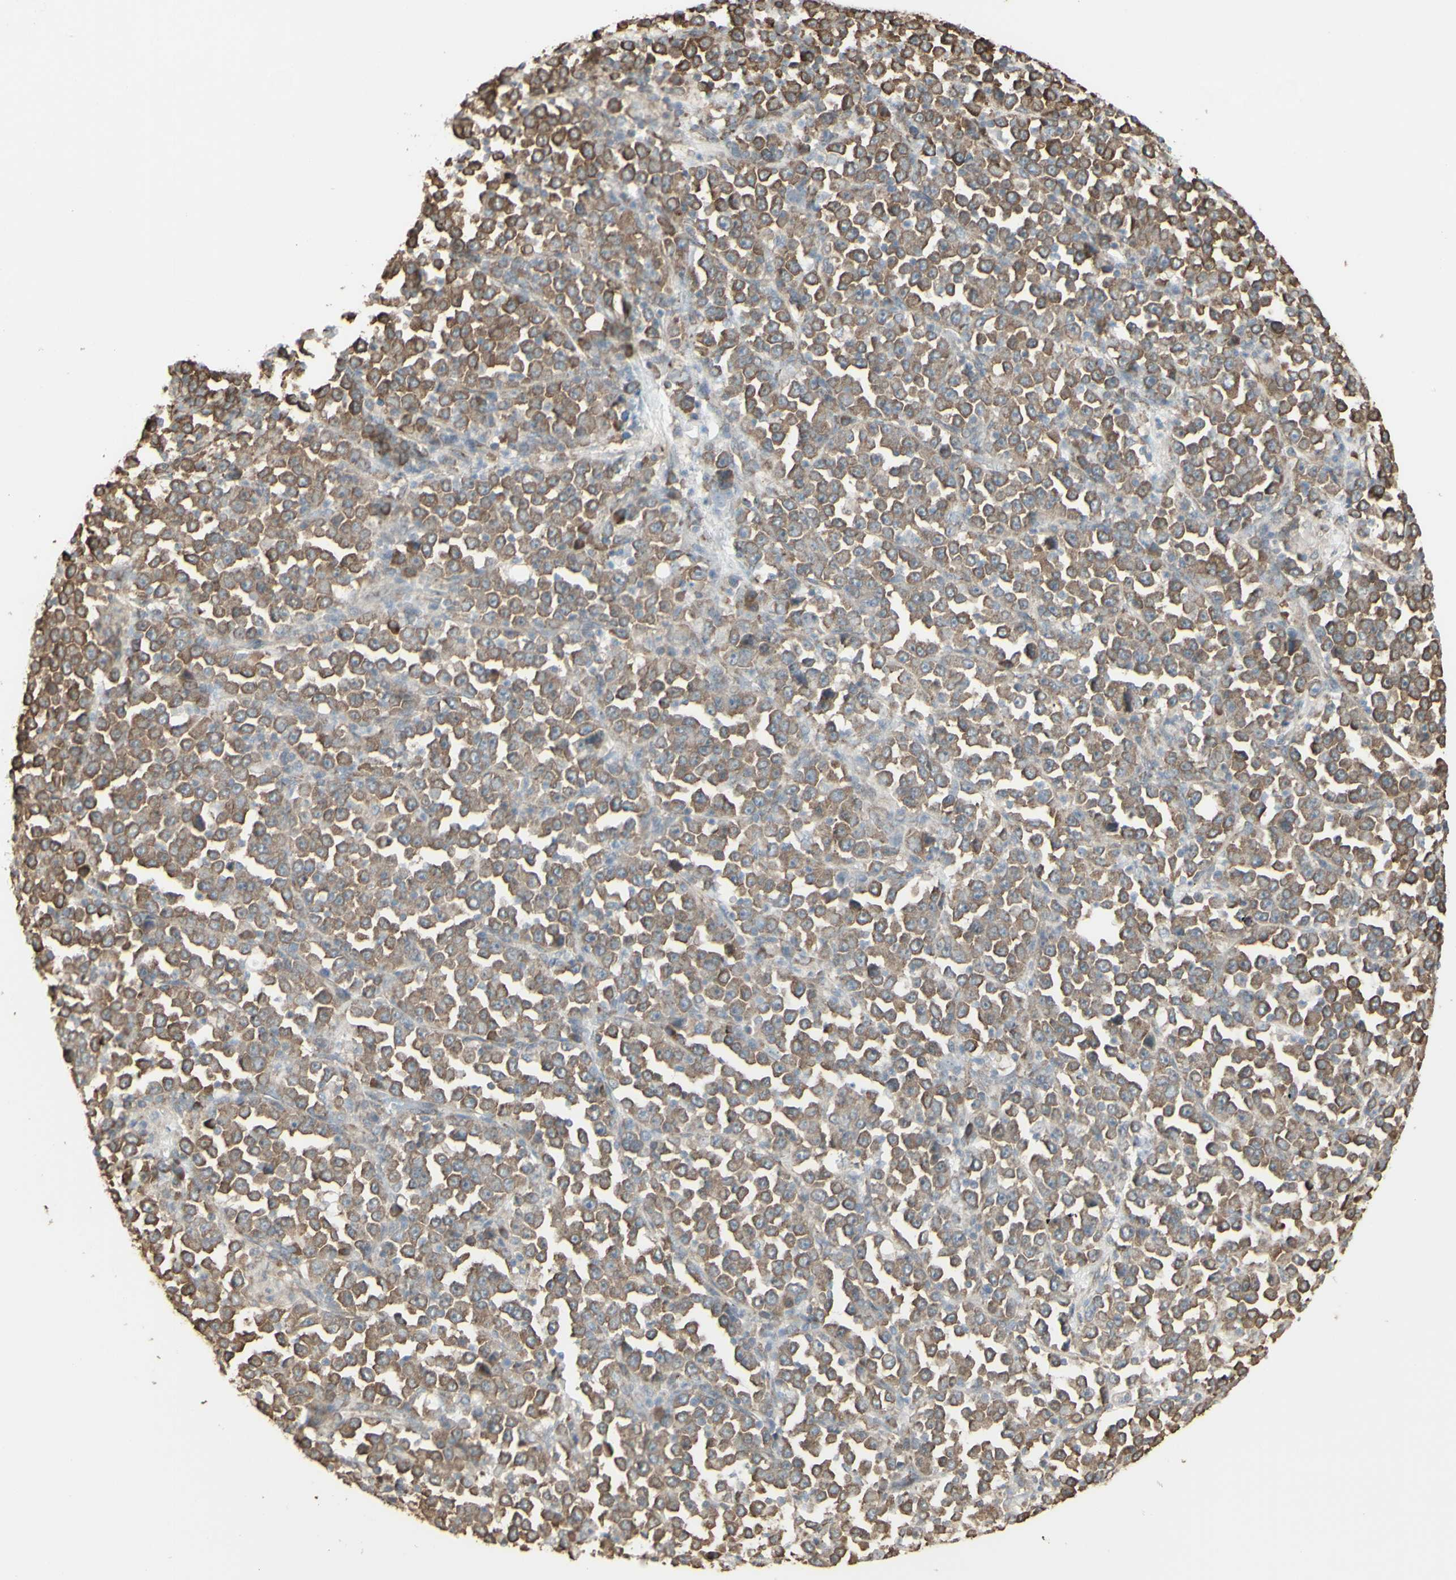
{"staining": {"intensity": "moderate", "quantity": ">75%", "location": "cytoplasmic/membranous"}, "tissue": "stomach cancer", "cell_type": "Tumor cells", "image_type": "cancer", "snomed": [{"axis": "morphology", "description": "Normal tissue, NOS"}, {"axis": "morphology", "description": "Adenocarcinoma, NOS"}, {"axis": "topography", "description": "Stomach, upper"}, {"axis": "topography", "description": "Stomach"}], "caption": "A photomicrograph of adenocarcinoma (stomach) stained for a protein exhibits moderate cytoplasmic/membranous brown staining in tumor cells.", "gene": "EEF1B2", "patient": {"sex": "male", "age": 59}}